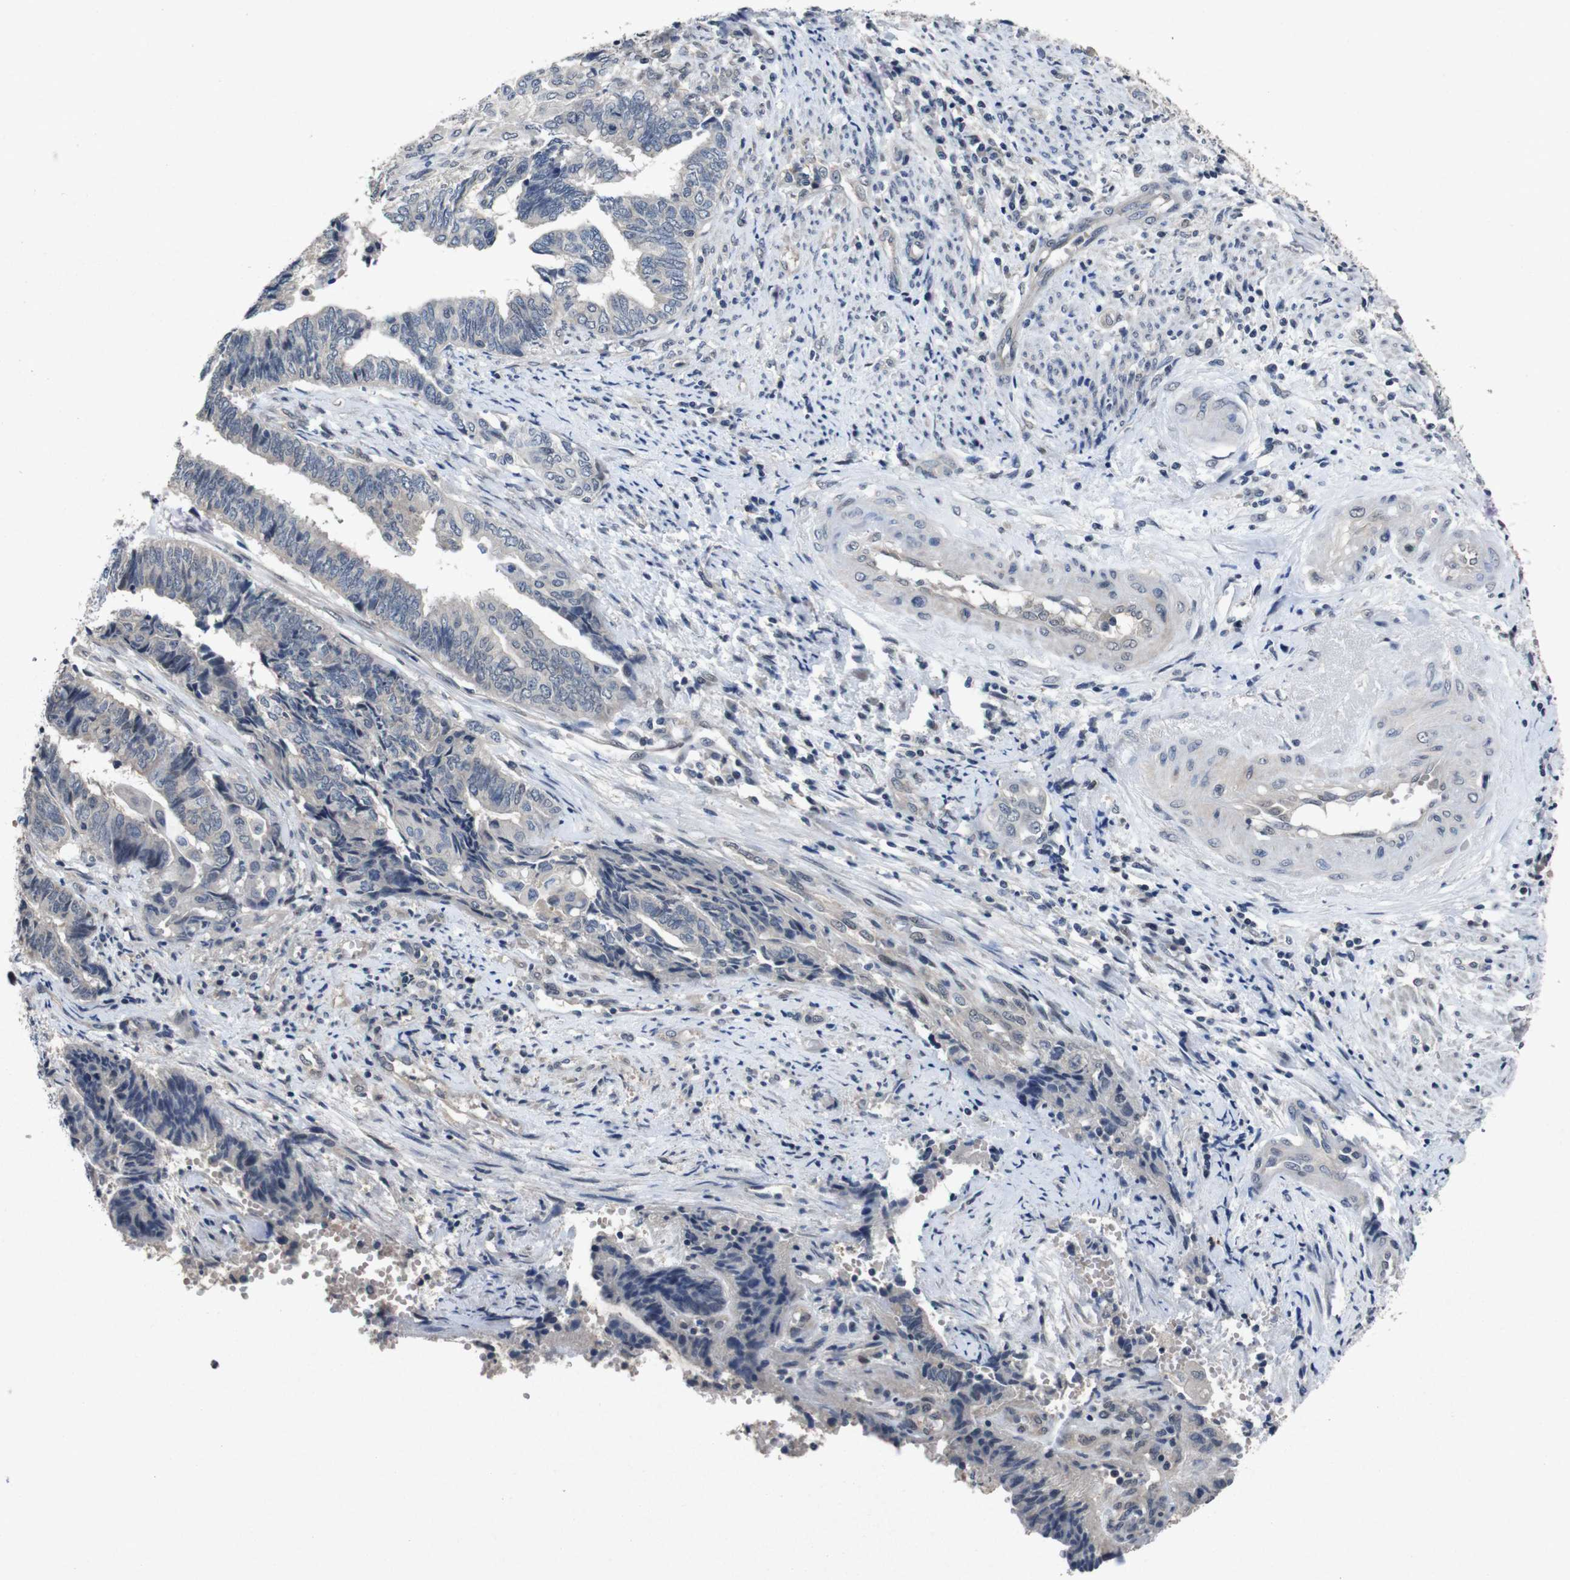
{"staining": {"intensity": "negative", "quantity": "none", "location": "none"}, "tissue": "endometrial cancer", "cell_type": "Tumor cells", "image_type": "cancer", "snomed": [{"axis": "morphology", "description": "Adenocarcinoma, NOS"}, {"axis": "topography", "description": "Uterus"}, {"axis": "topography", "description": "Endometrium"}], "caption": "An IHC photomicrograph of endometrial cancer (adenocarcinoma) is shown. There is no staining in tumor cells of endometrial cancer (adenocarcinoma).", "gene": "AKT3", "patient": {"sex": "female", "age": 70}}